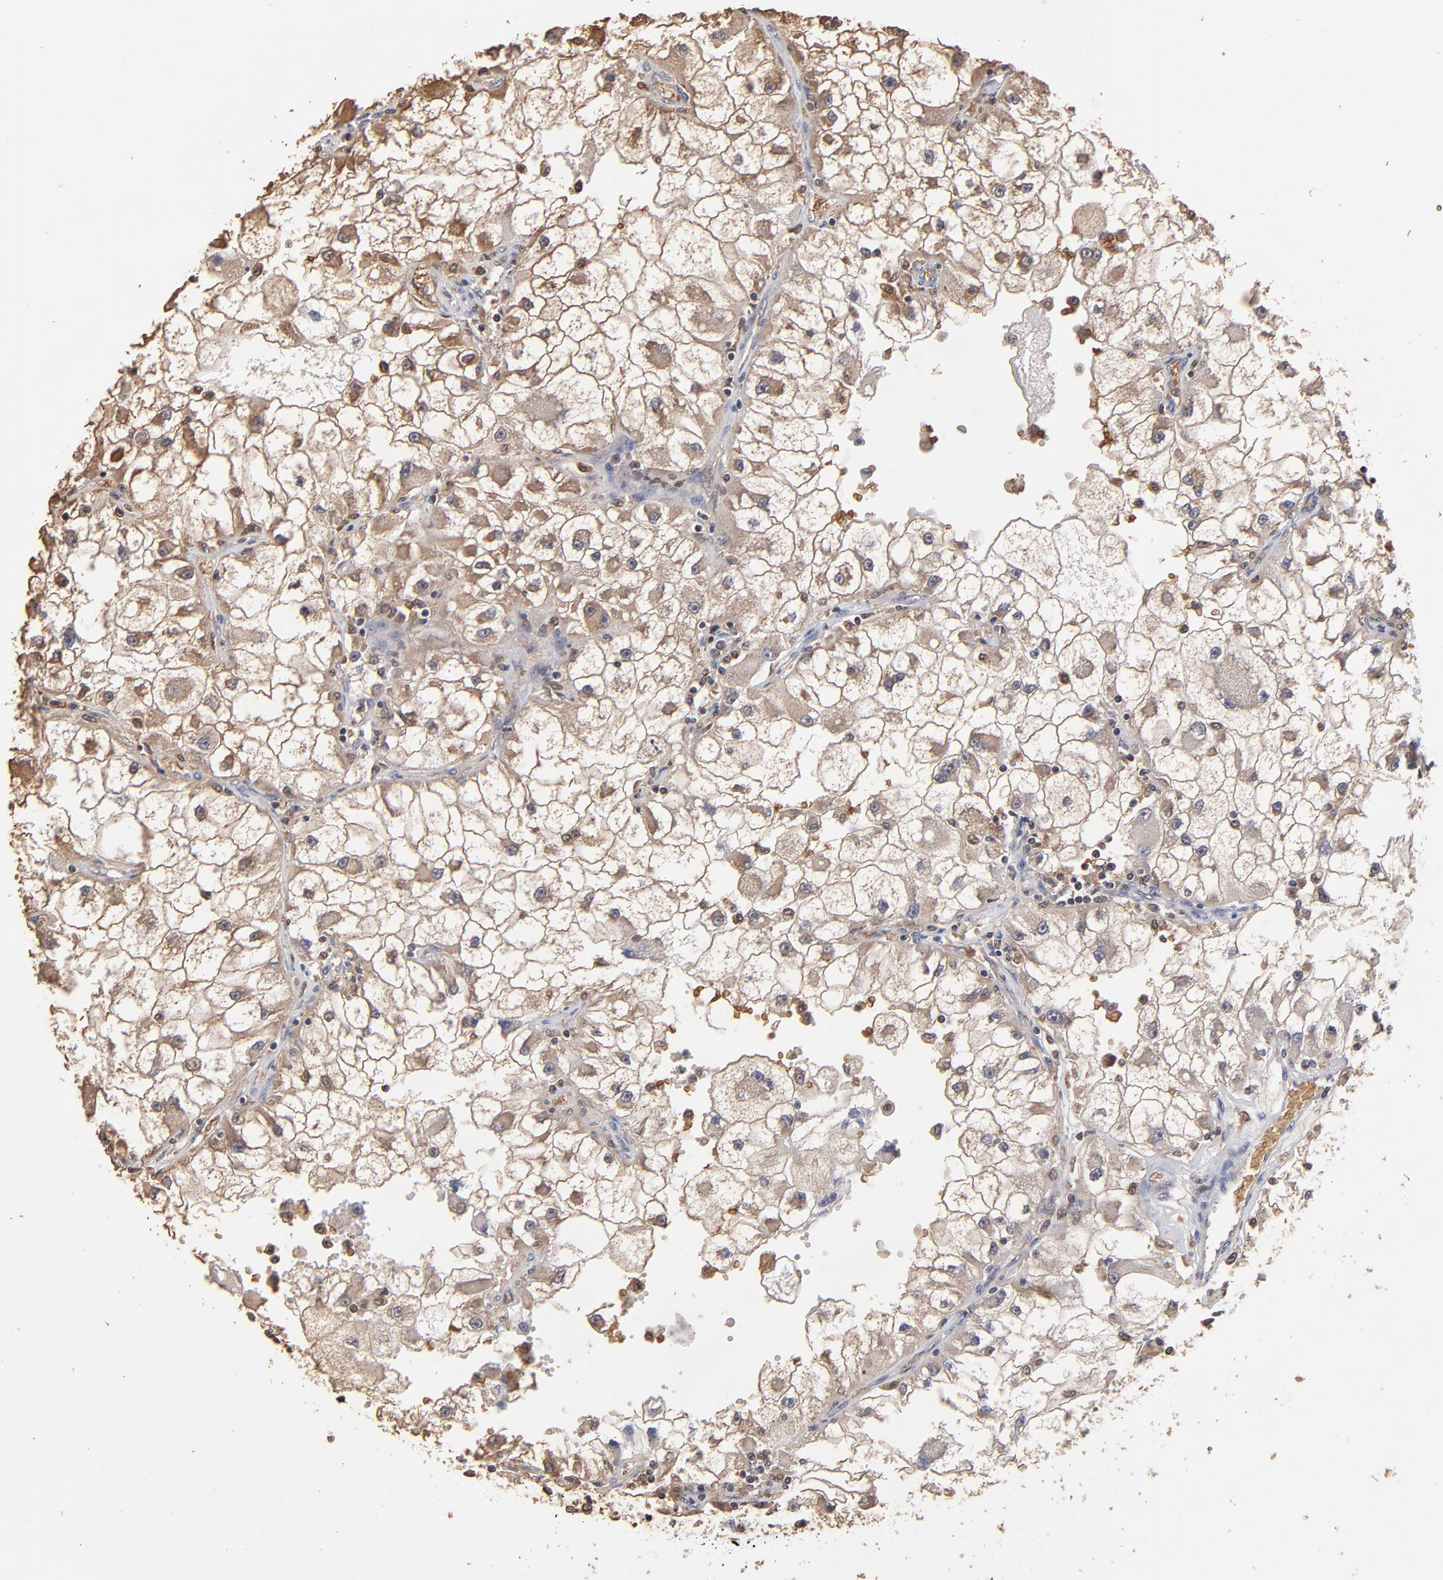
{"staining": {"intensity": "weak", "quantity": ">75%", "location": "cytoplasmic/membranous"}, "tissue": "renal cancer", "cell_type": "Tumor cells", "image_type": "cancer", "snomed": [{"axis": "morphology", "description": "Adenocarcinoma, NOS"}, {"axis": "topography", "description": "Kidney"}], "caption": "High-magnification brightfield microscopy of adenocarcinoma (renal) stained with DAB (brown) and counterstained with hematoxylin (blue). tumor cells exhibit weak cytoplasmic/membranous positivity is seen in about>75% of cells.", "gene": "CASP1", "patient": {"sex": "female", "age": 73}}